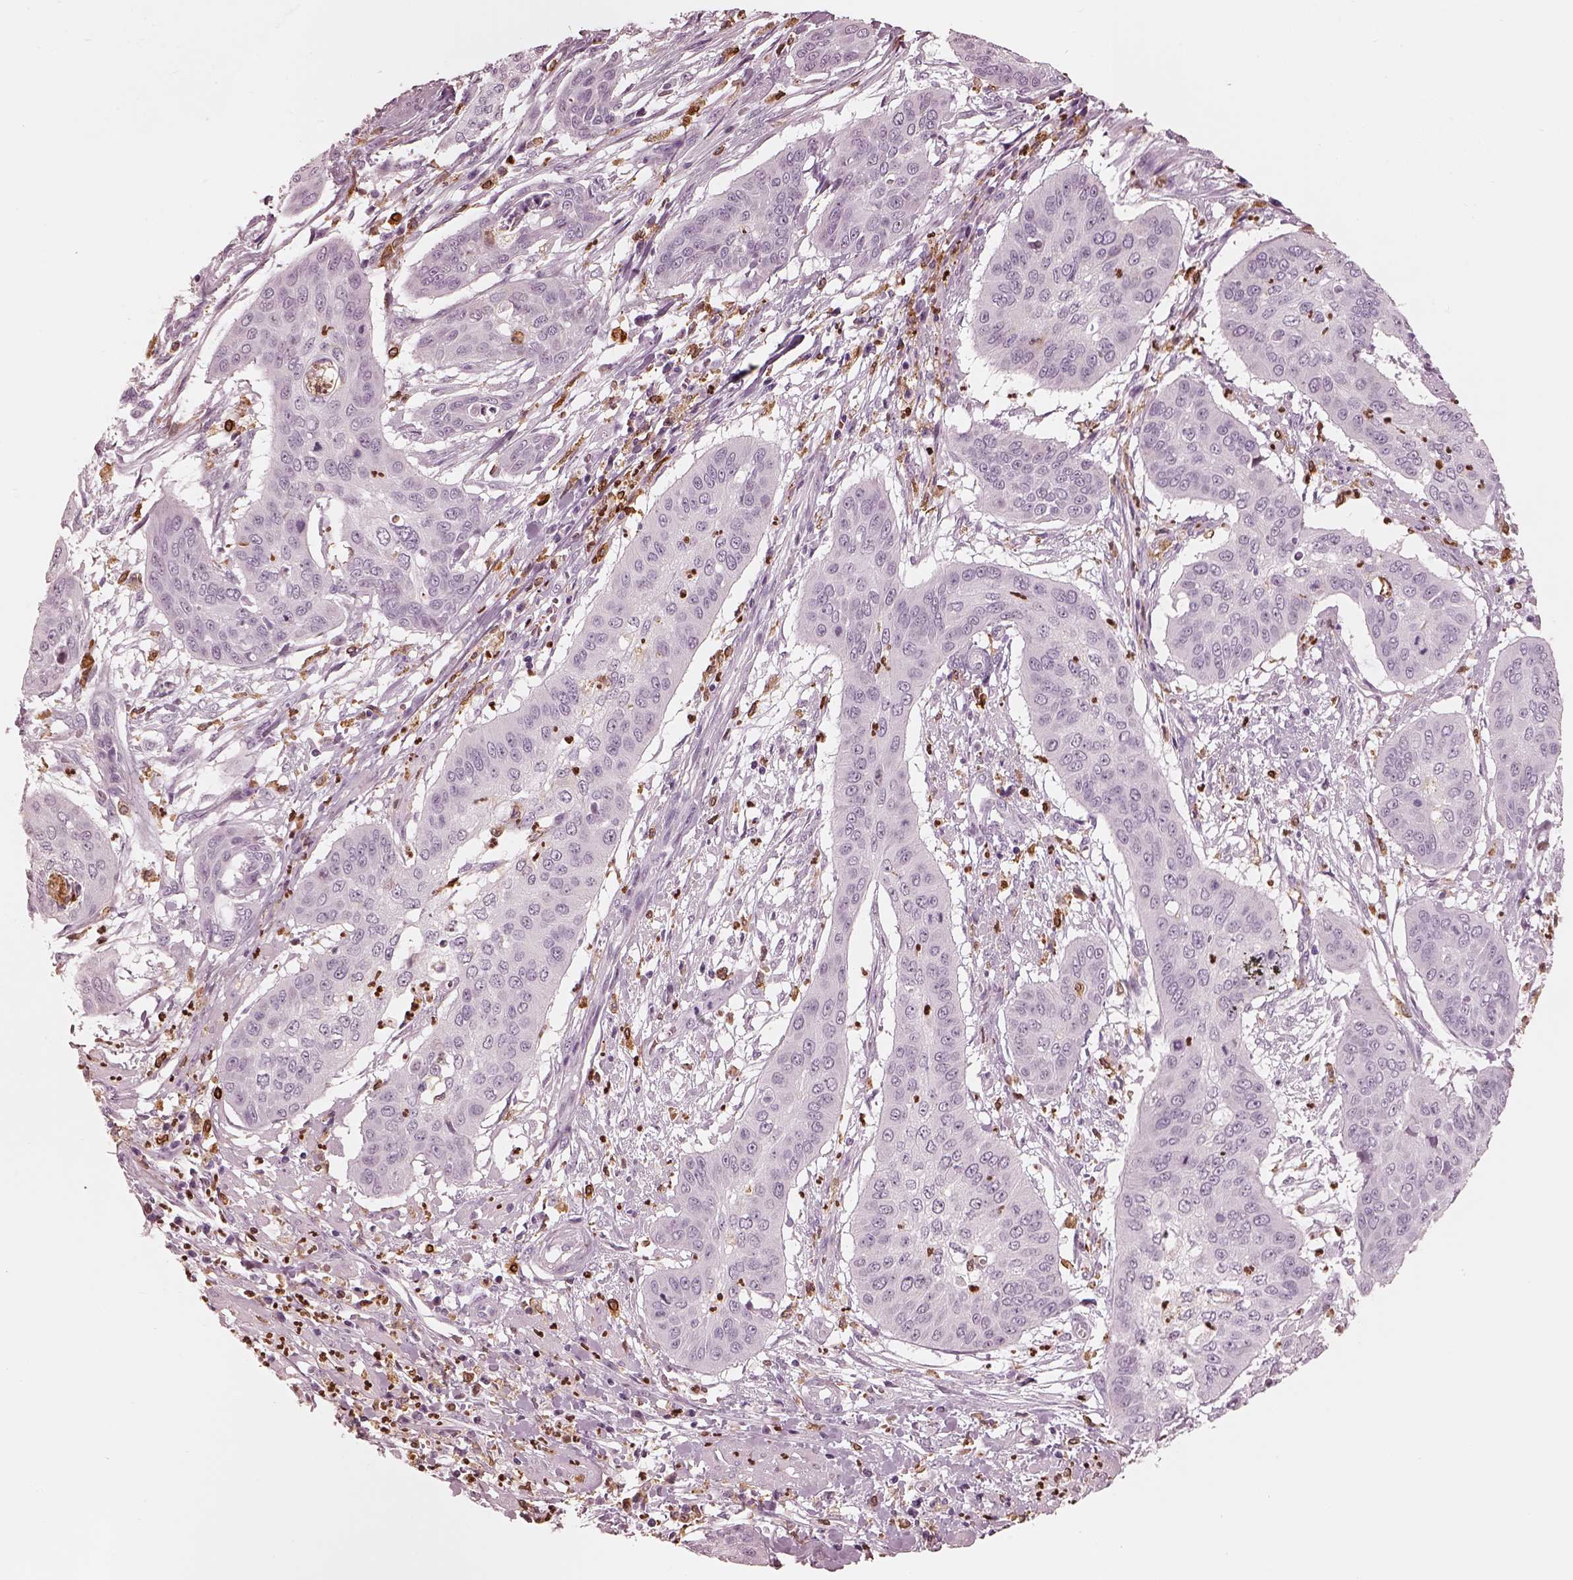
{"staining": {"intensity": "negative", "quantity": "none", "location": "none"}, "tissue": "cervical cancer", "cell_type": "Tumor cells", "image_type": "cancer", "snomed": [{"axis": "morphology", "description": "Squamous cell carcinoma, NOS"}, {"axis": "topography", "description": "Cervix"}], "caption": "IHC image of human squamous cell carcinoma (cervical) stained for a protein (brown), which shows no positivity in tumor cells.", "gene": "ALOX5", "patient": {"sex": "female", "age": 39}}